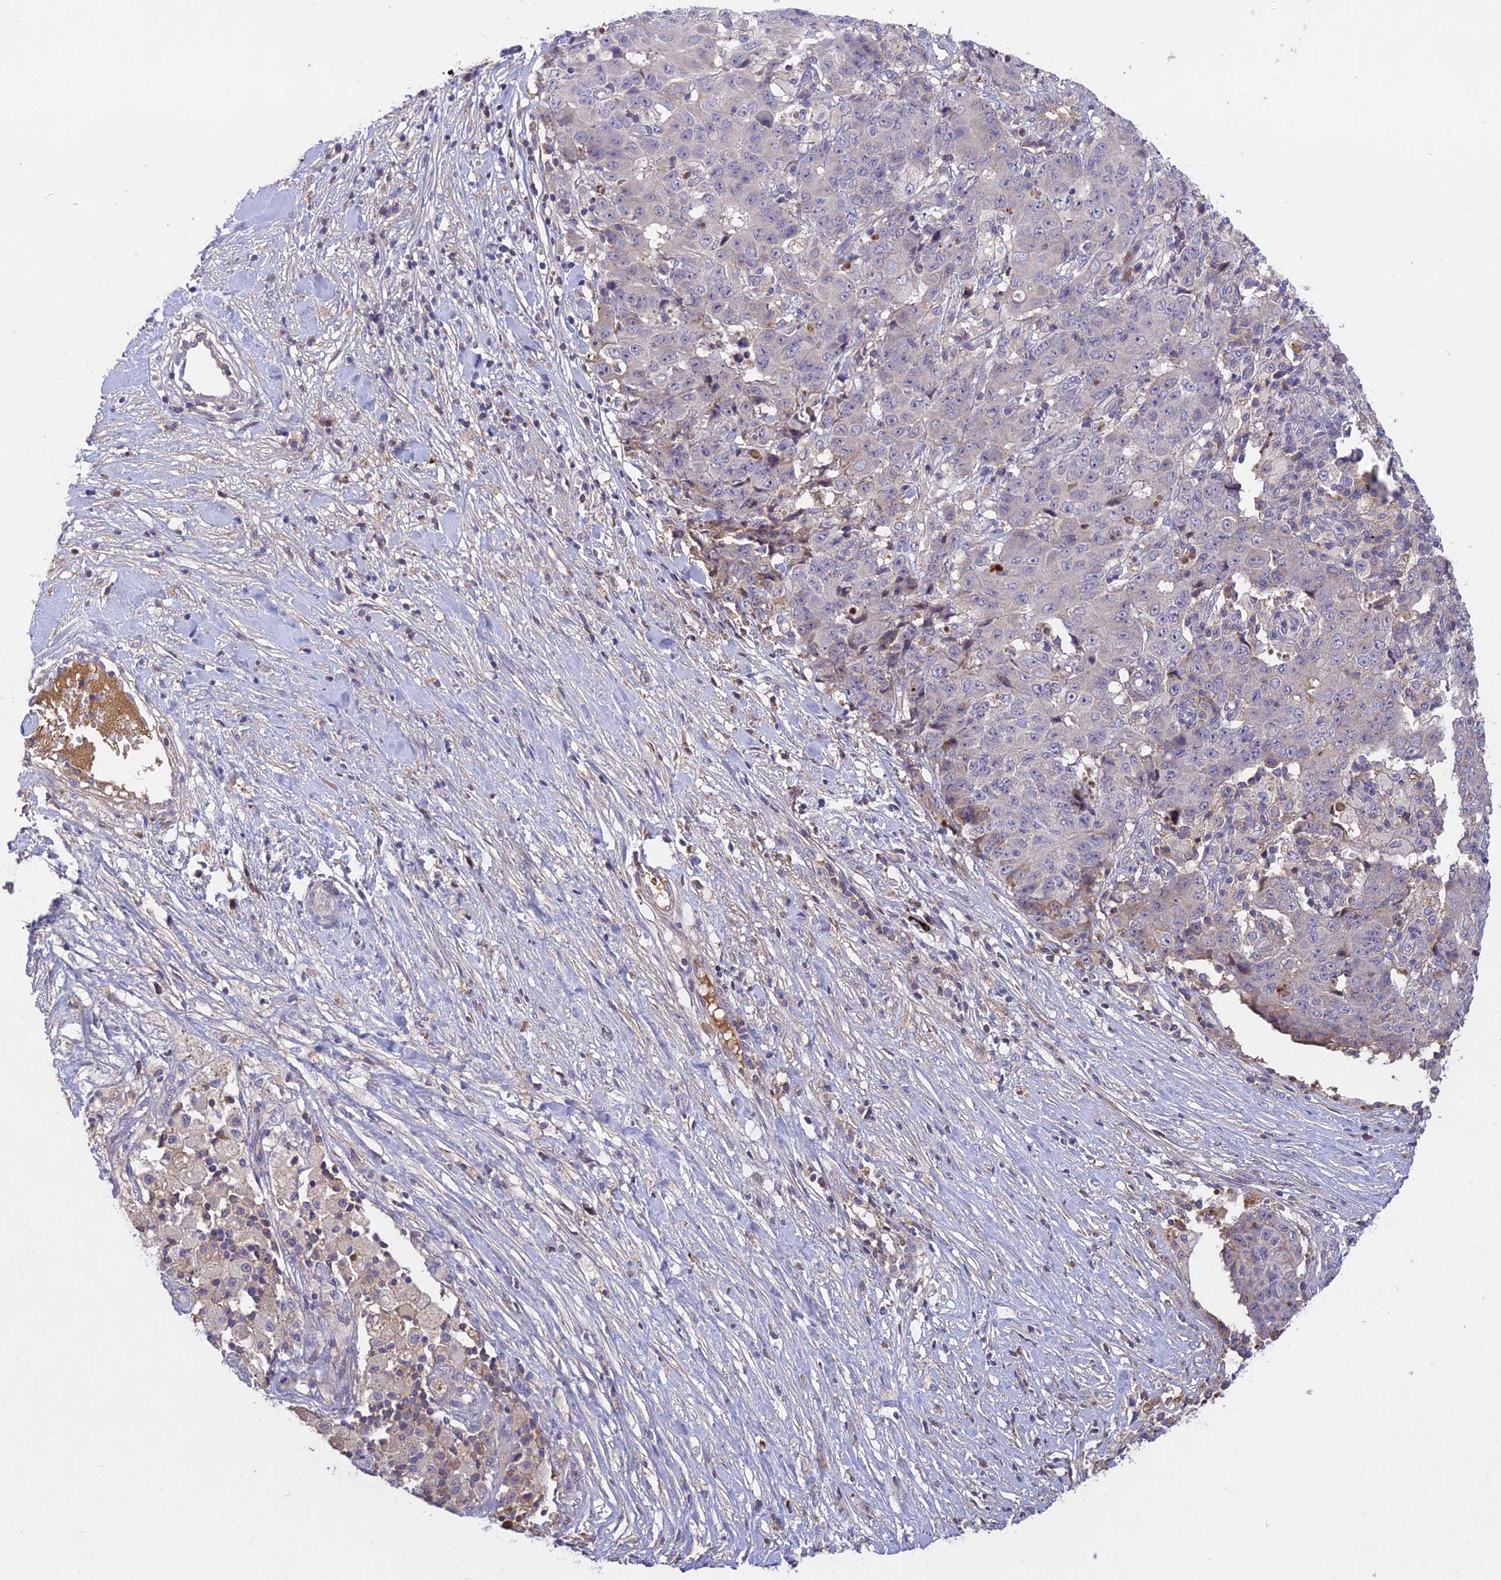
{"staining": {"intensity": "negative", "quantity": "none", "location": "none"}, "tissue": "ovarian cancer", "cell_type": "Tumor cells", "image_type": "cancer", "snomed": [{"axis": "morphology", "description": "Carcinoma, endometroid"}, {"axis": "topography", "description": "Ovary"}], "caption": "This is an immunohistochemistry micrograph of human ovarian cancer. There is no staining in tumor cells.", "gene": "ADO", "patient": {"sex": "female", "age": 42}}